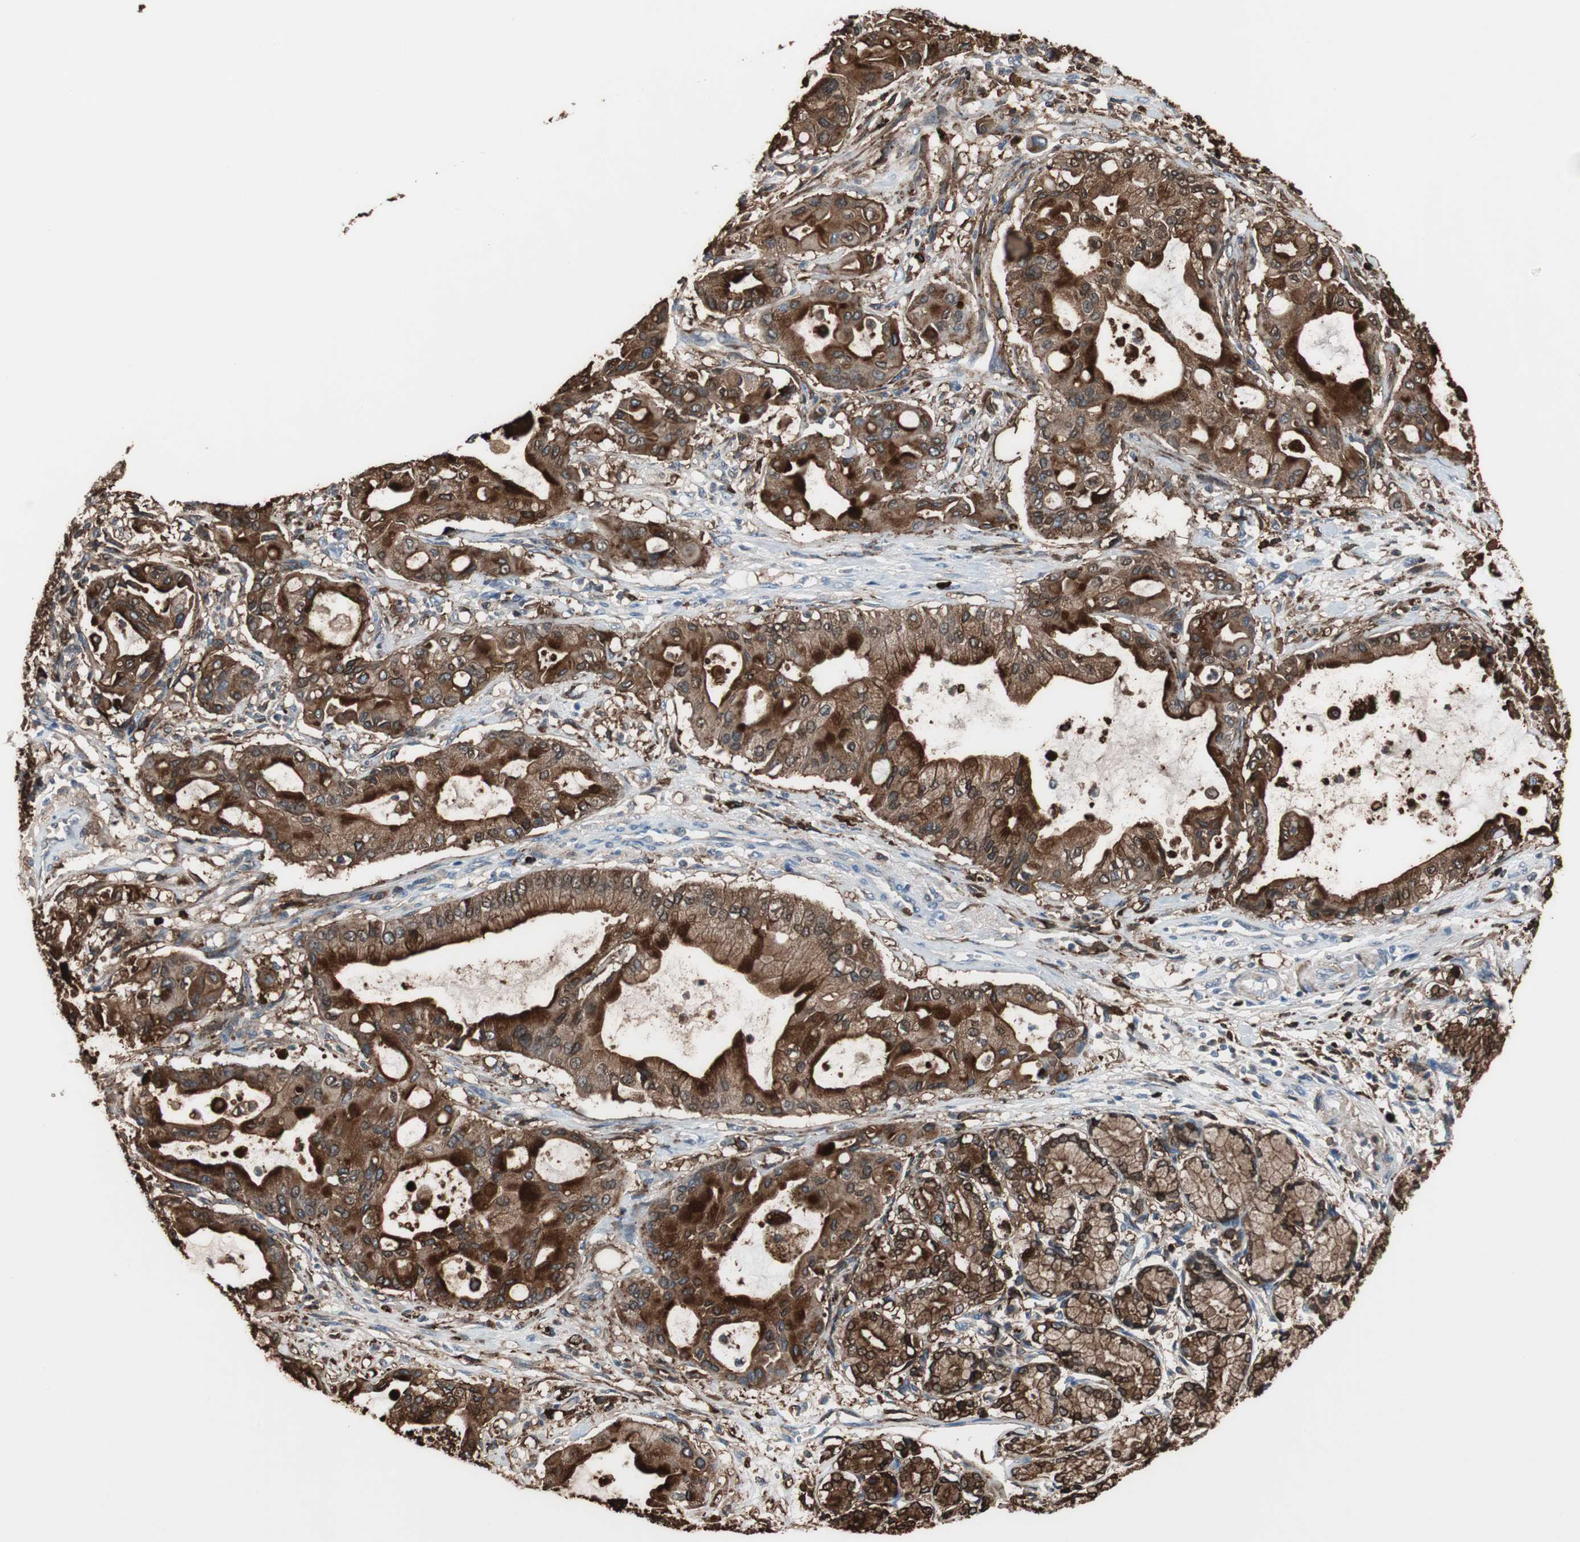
{"staining": {"intensity": "strong", "quantity": ">75%", "location": "cytoplasmic/membranous,nuclear"}, "tissue": "pancreatic cancer", "cell_type": "Tumor cells", "image_type": "cancer", "snomed": [{"axis": "morphology", "description": "Adenocarcinoma, NOS"}, {"axis": "morphology", "description": "Adenocarcinoma, metastatic, NOS"}, {"axis": "topography", "description": "Lymph node"}, {"axis": "topography", "description": "Pancreas"}, {"axis": "topography", "description": "Duodenum"}], "caption": "Immunohistochemistry (IHC) (DAB (3,3'-diaminobenzidine)) staining of human metastatic adenocarcinoma (pancreatic) displays strong cytoplasmic/membranous and nuclear protein positivity in approximately >75% of tumor cells.", "gene": "ANXA4", "patient": {"sex": "female", "age": 64}}